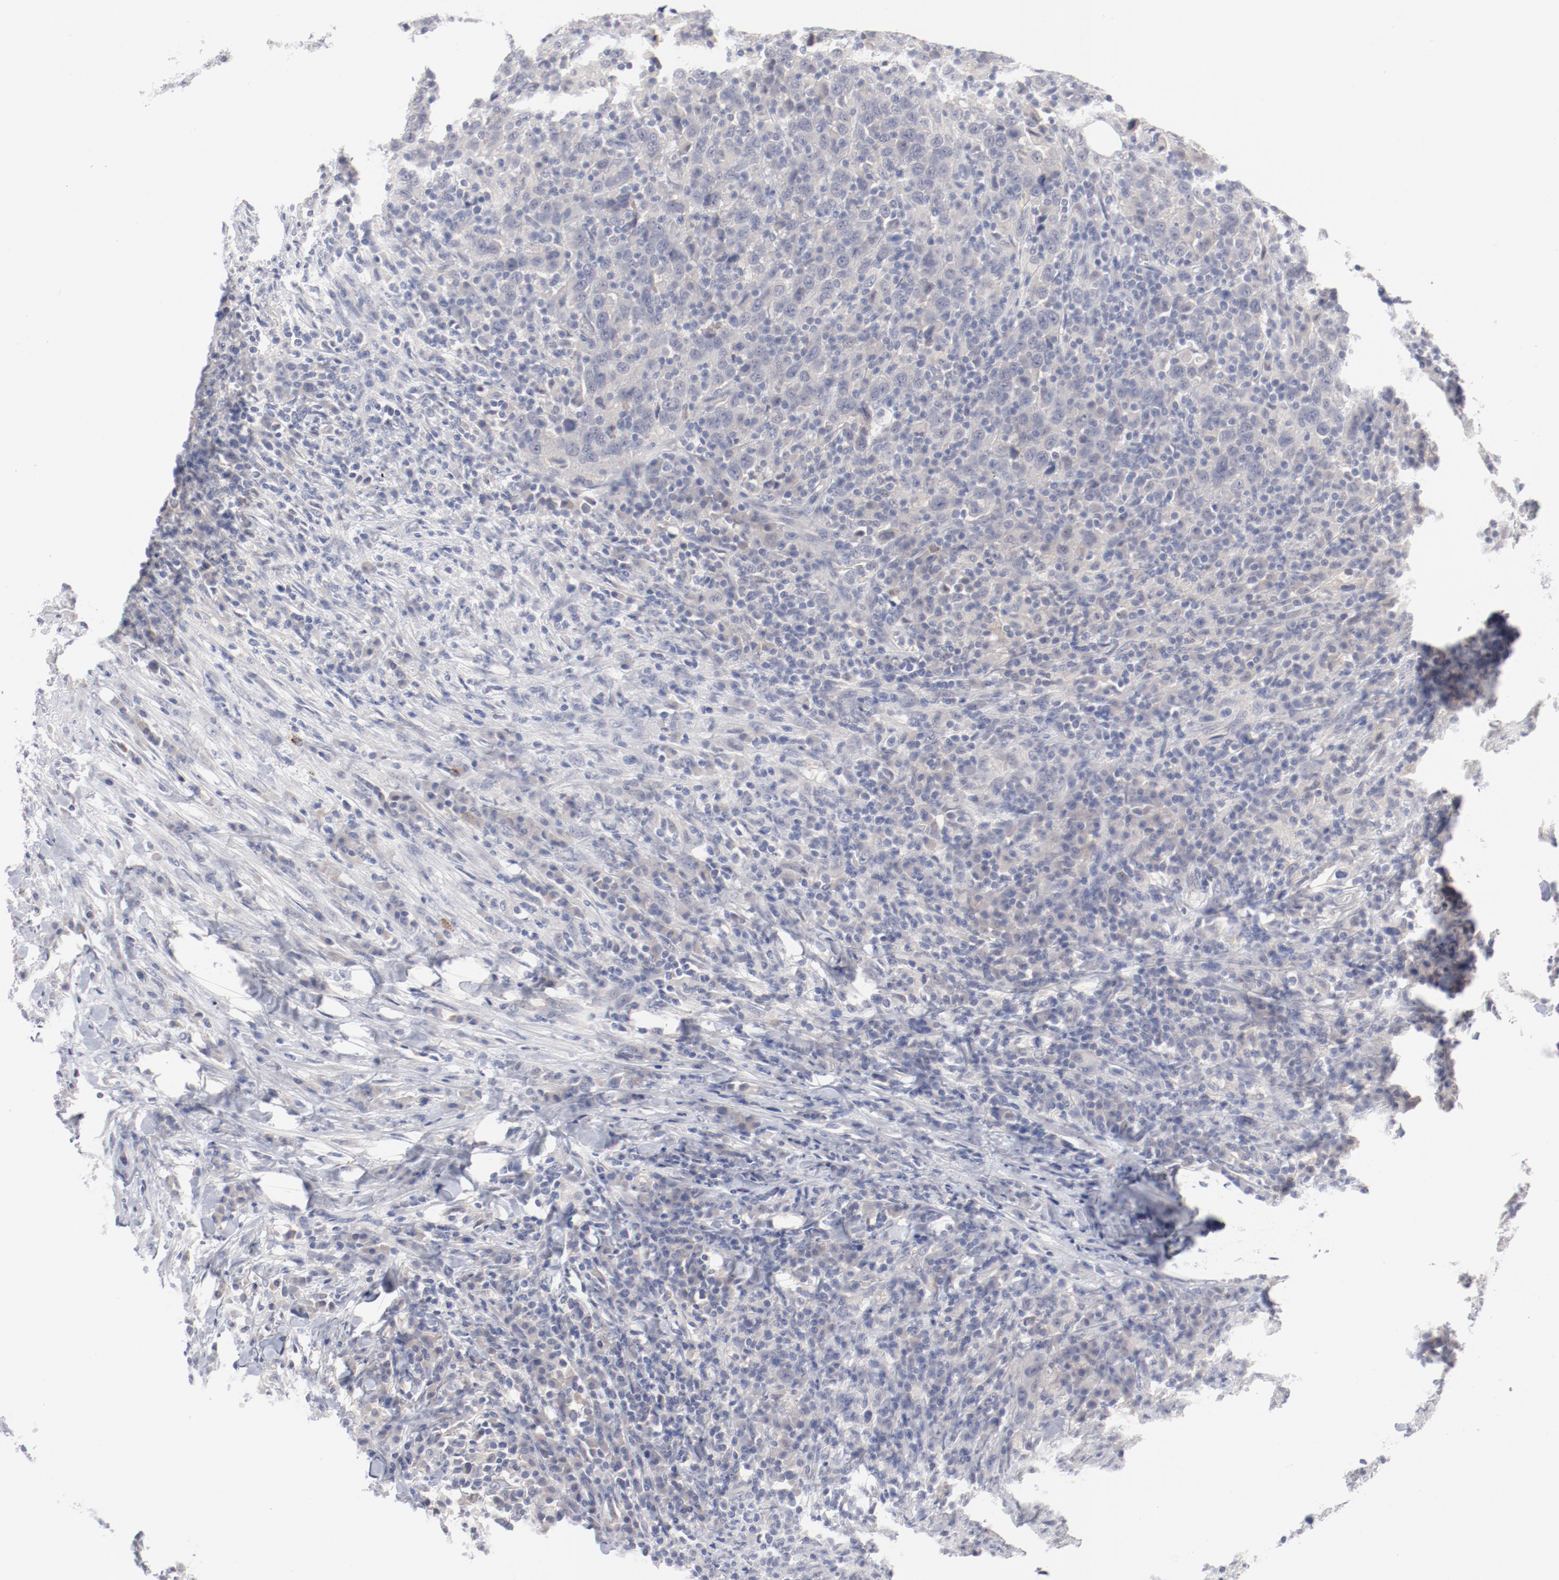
{"staining": {"intensity": "negative", "quantity": "none", "location": "none"}, "tissue": "urothelial cancer", "cell_type": "Tumor cells", "image_type": "cancer", "snomed": [{"axis": "morphology", "description": "Urothelial carcinoma, High grade"}, {"axis": "topography", "description": "Urinary bladder"}], "caption": "Human high-grade urothelial carcinoma stained for a protein using immunohistochemistry (IHC) demonstrates no staining in tumor cells.", "gene": "SH3BGR", "patient": {"sex": "male", "age": 61}}